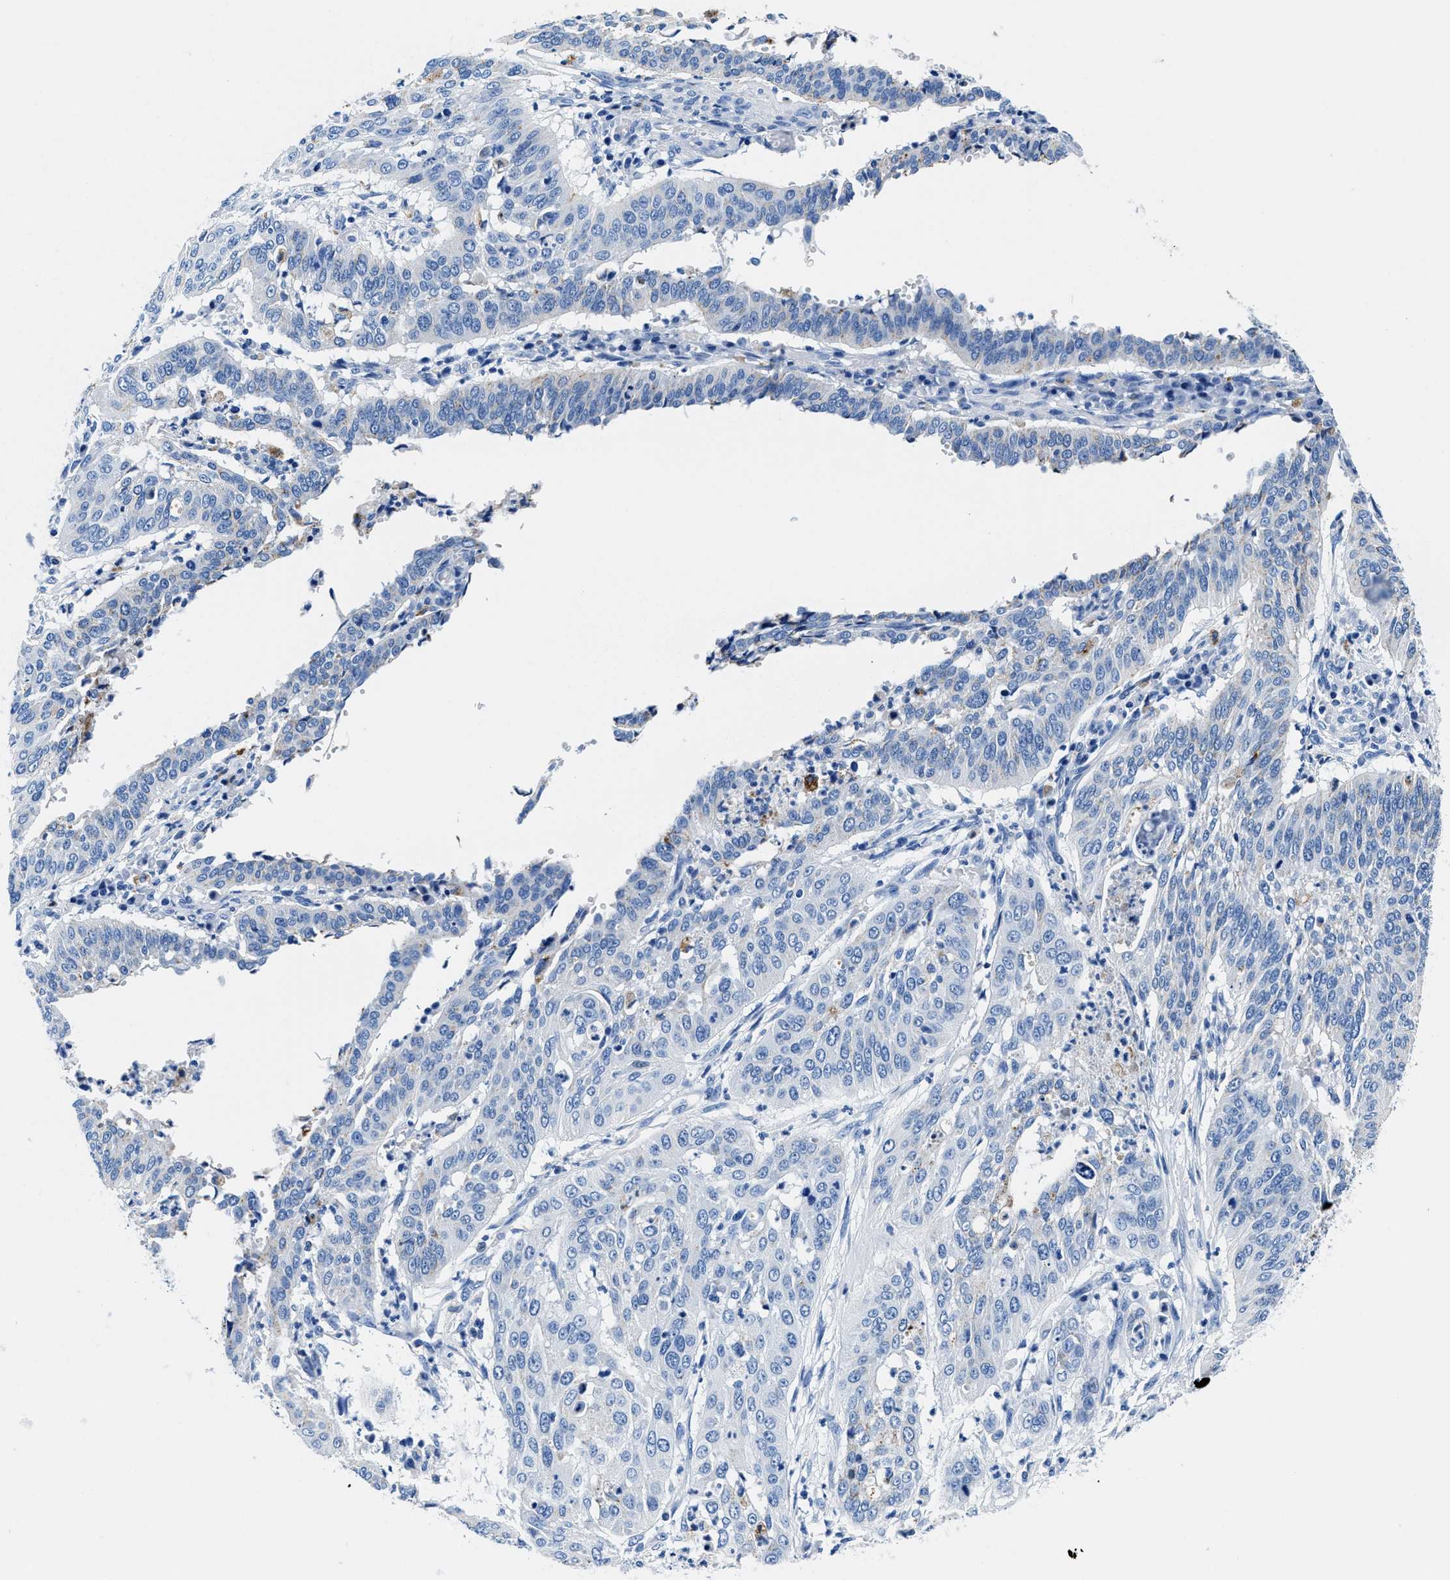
{"staining": {"intensity": "negative", "quantity": "none", "location": "none"}, "tissue": "cervical cancer", "cell_type": "Tumor cells", "image_type": "cancer", "snomed": [{"axis": "morphology", "description": "Normal tissue, NOS"}, {"axis": "morphology", "description": "Squamous cell carcinoma, NOS"}, {"axis": "topography", "description": "Cervix"}], "caption": "The photomicrograph exhibits no staining of tumor cells in squamous cell carcinoma (cervical).", "gene": "OR14K1", "patient": {"sex": "female", "age": 39}}